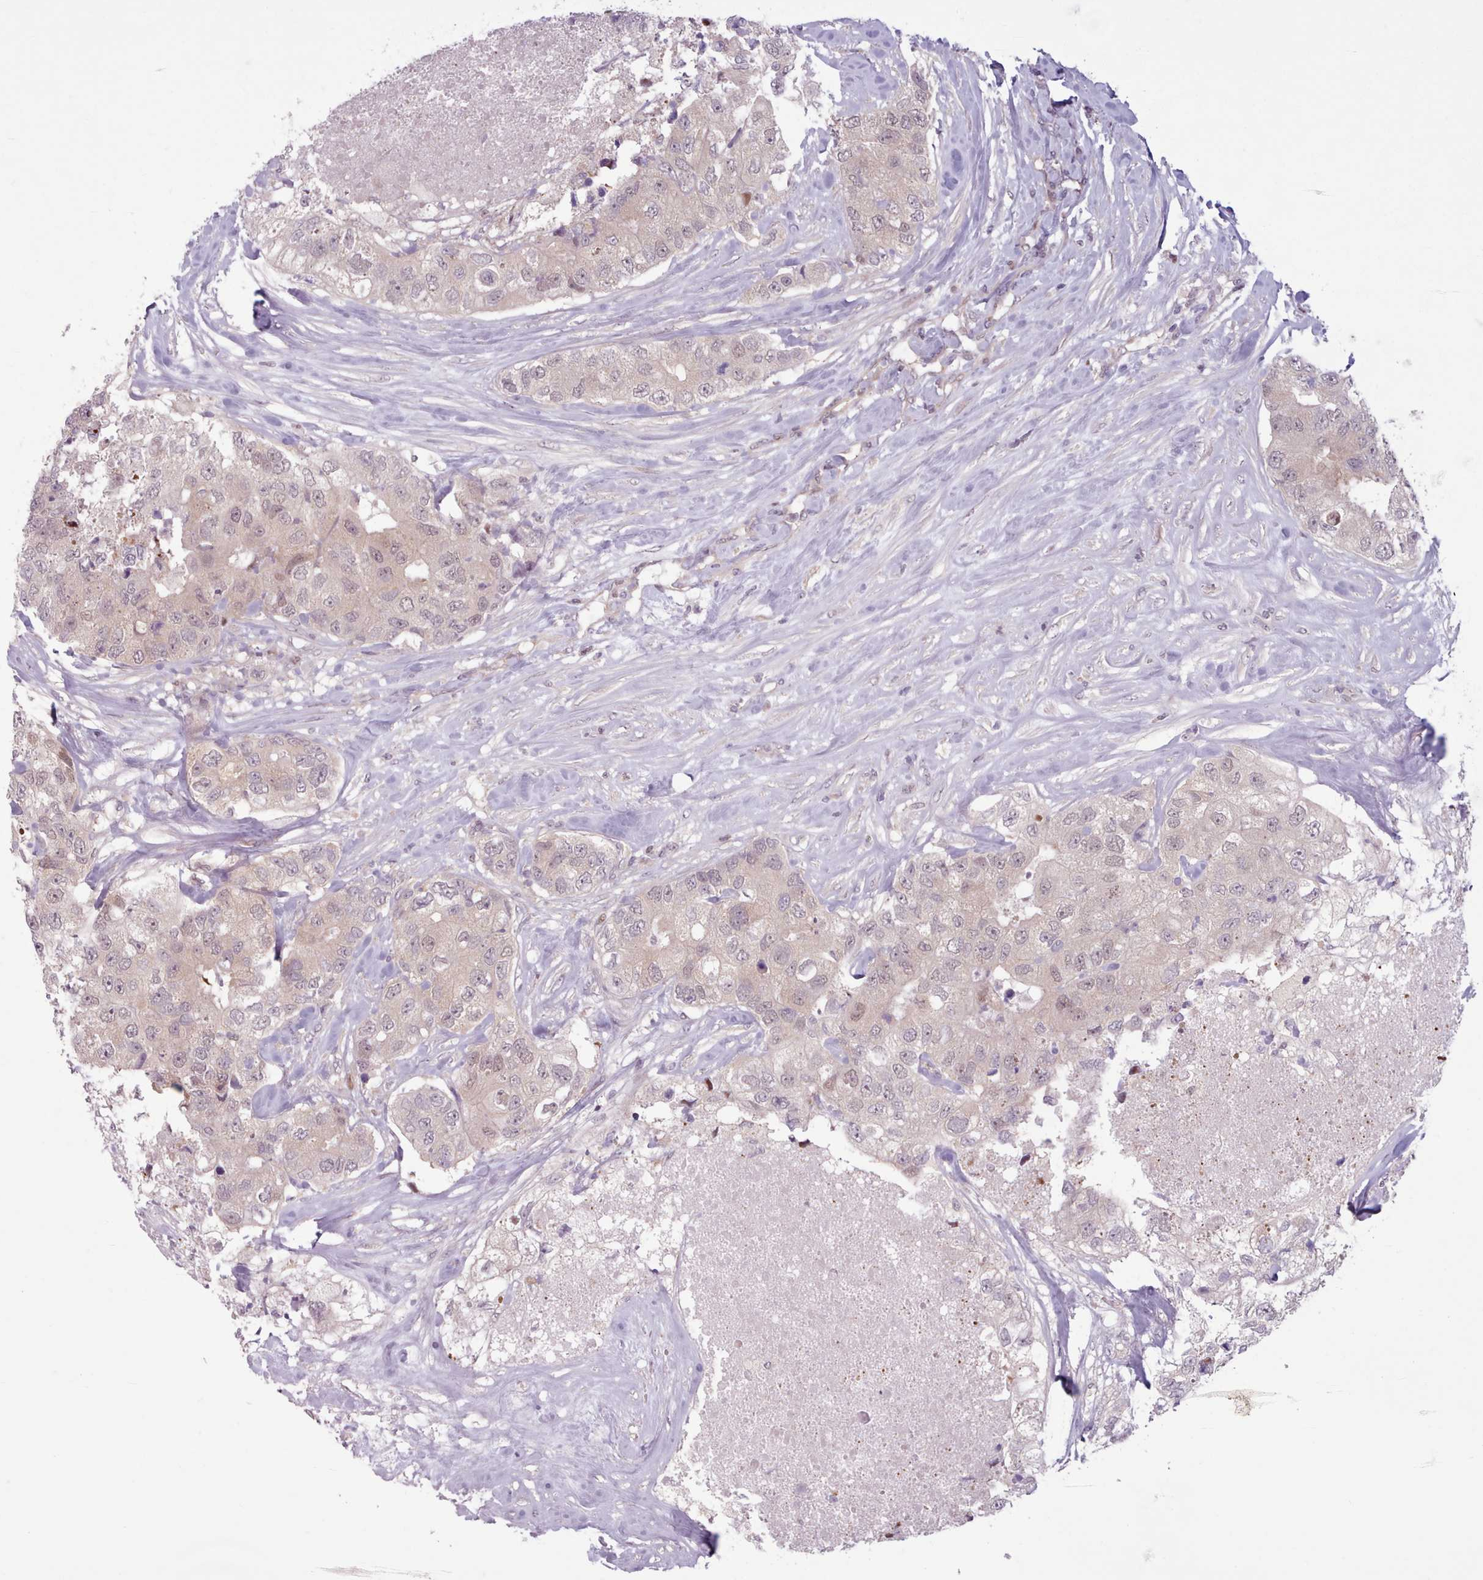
{"staining": {"intensity": "weak", "quantity": "<25%", "location": "cytoplasmic/membranous,nuclear"}, "tissue": "breast cancer", "cell_type": "Tumor cells", "image_type": "cancer", "snomed": [{"axis": "morphology", "description": "Duct carcinoma"}, {"axis": "topography", "description": "Breast"}], "caption": "Protein analysis of breast cancer demonstrates no significant positivity in tumor cells.", "gene": "KBTBD7", "patient": {"sex": "female", "age": 62}}